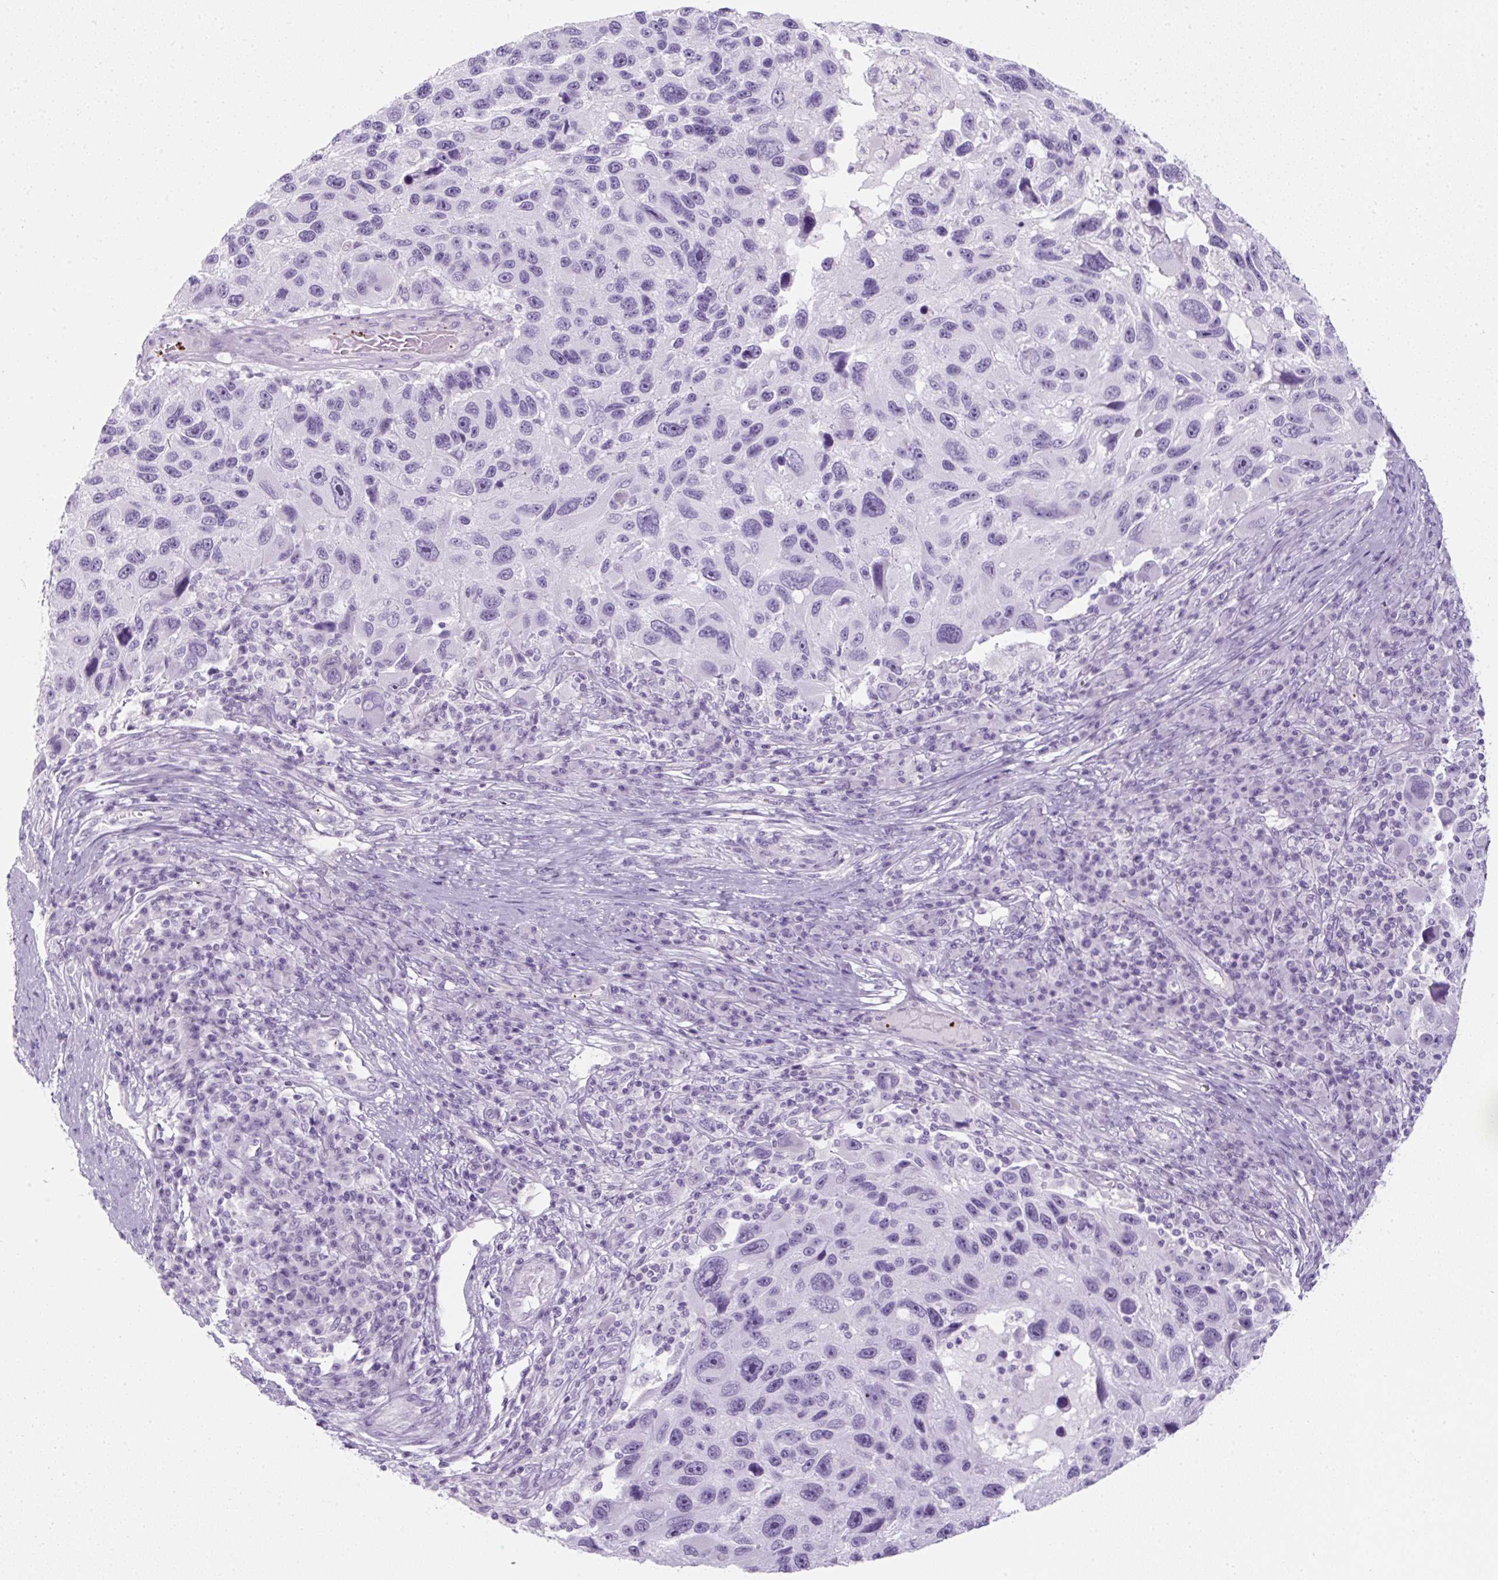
{"staining": {"intensity": "negative", "quantity": "none", "location": "none"}, "tissue": "melanoma", "cell_type": "Tumor cells", "image_type": "cancer", "snomed": [{"axis": "morphology", "description": "Malignant melanoma, NOS"}, {"axis": "topography", "description": "Skin"}], "caption": "This is an immunohistochemistry (IHC) histopathology image of human melanoma. There is no expression in tumor cells.", "gene": "PF4V1", "patient": {"sex": "male", "age": 53}}